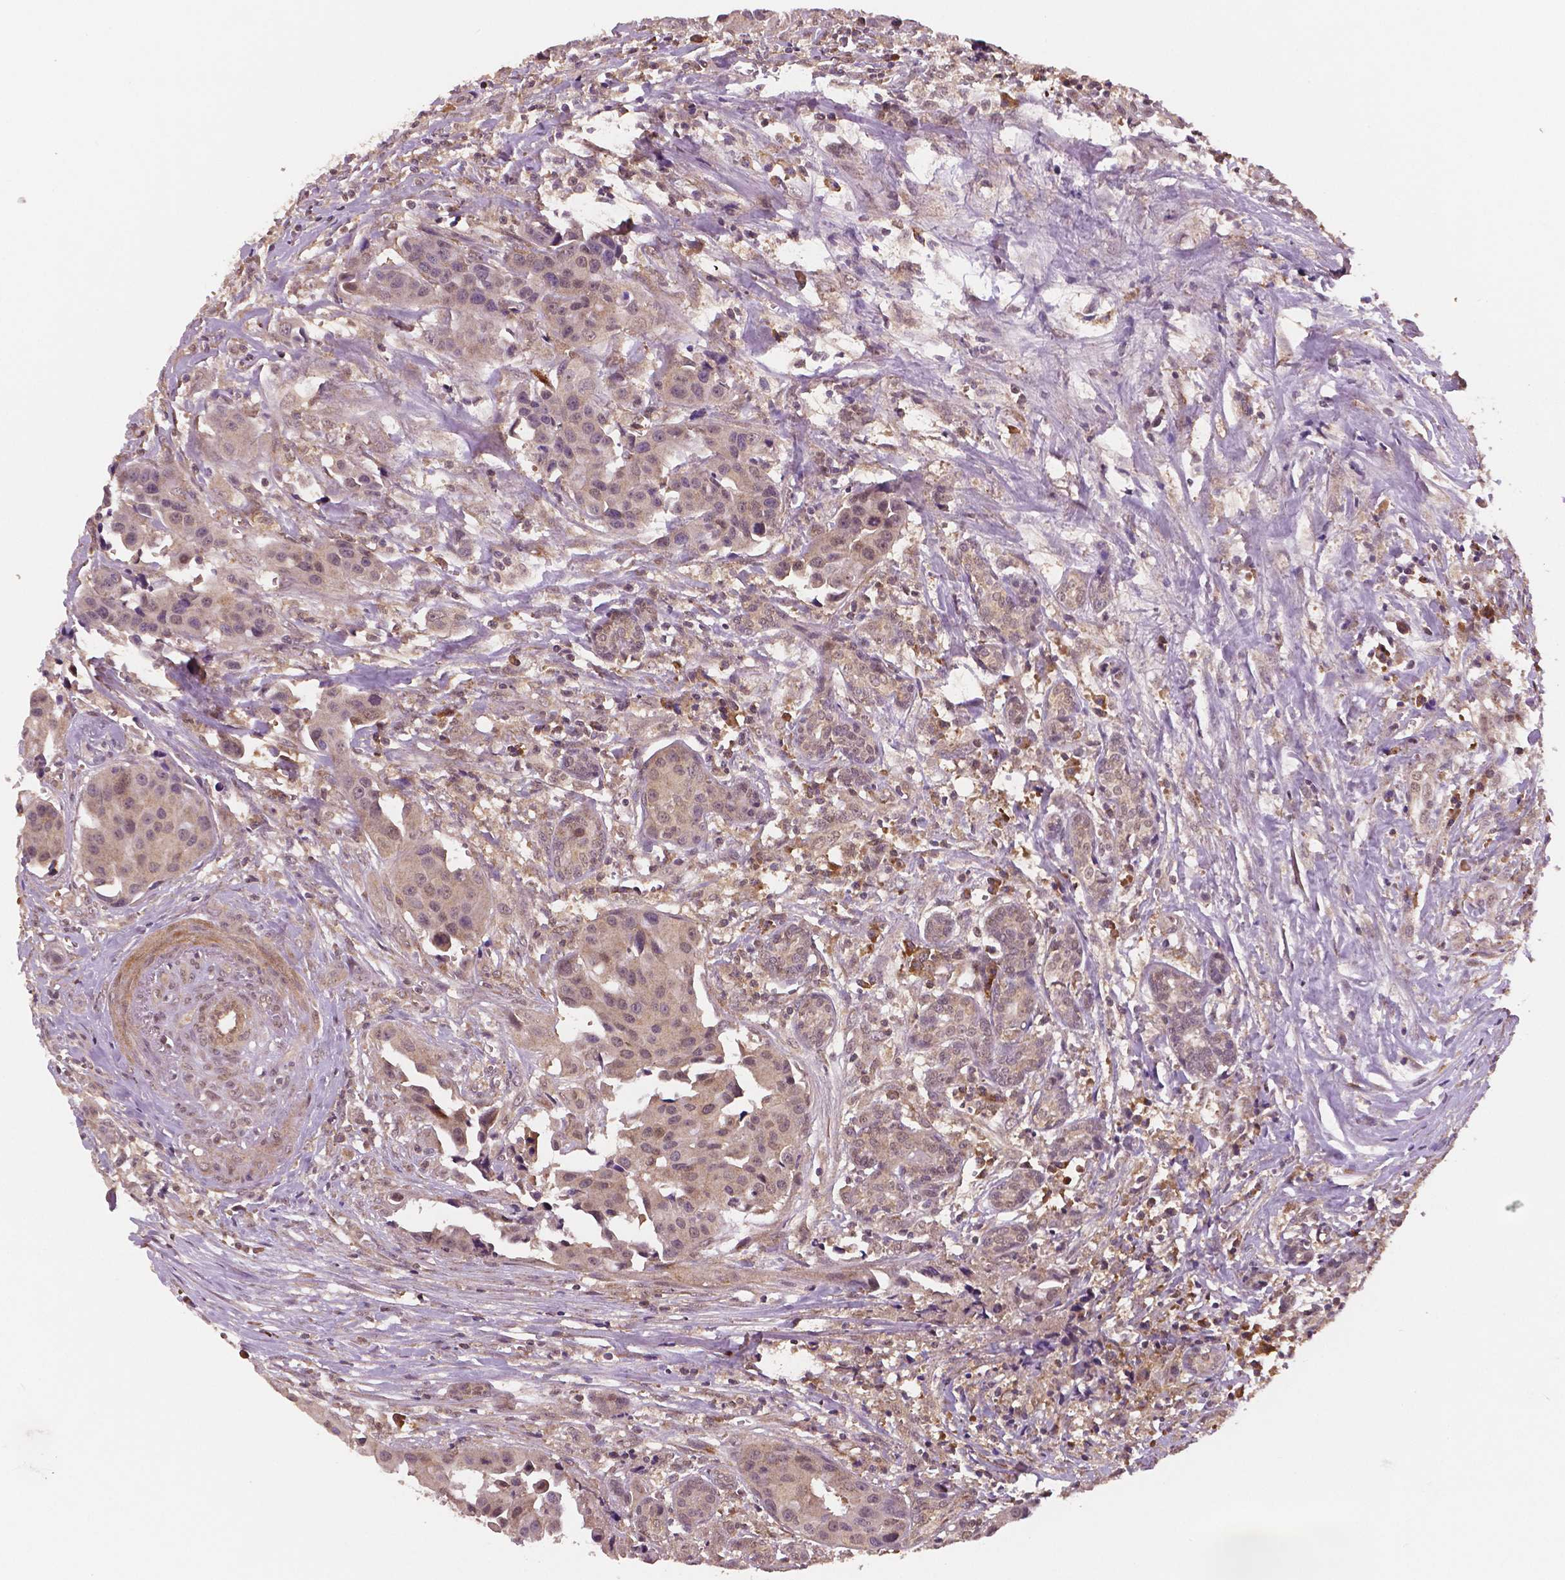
{"staining": {"intensity": "weak", "quantity": "25%-75%", "location": "cytoplasmic/membranous"}, "tissue": "head and neck cancer", "cell_type": "Tumor cells", "image_type": "cancer", "snomed": [{"axis": "morphology", "description": "Adenocarcinoma, NOS"}, {"axis": "topography", "description": "Head-Neck"}], "caption": "Brown immunohistochemical staining in head and neck cancer (adenocarcinoma) exhibits weak cytoplasmic/membranous expression in about 25%-75% of tumor cells.", "gene": "STAT3", "patient": {"sex": "male", "age": 76}}